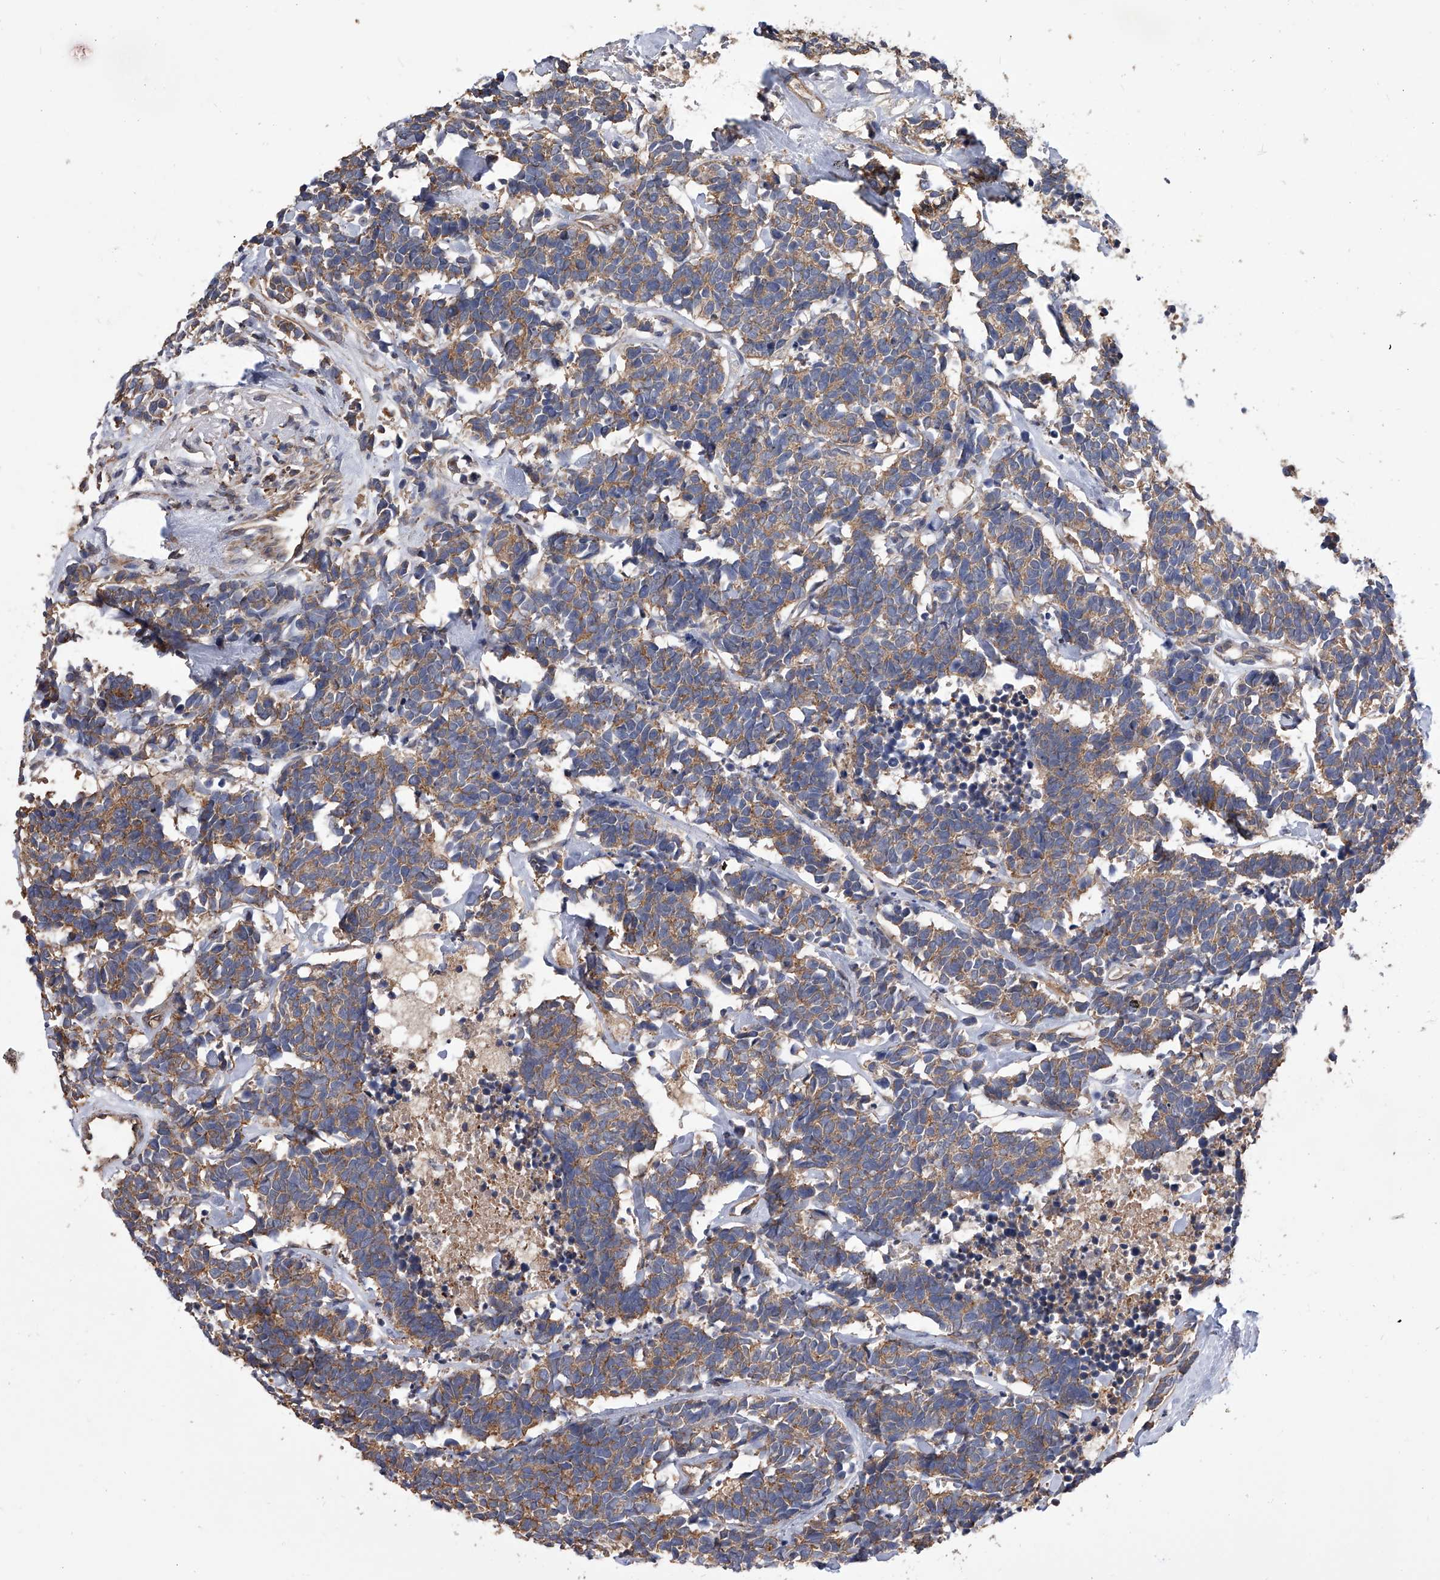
{"staining": {"intensity": "moderate", "quantity": ">75%", "location": "cytoplasmic/membranous"}, "tissue": "carcinoid", "cell_type": "Tumor cells", "image_type": "cancer", "snomed": [{"axis": "morphology", "description": "Carcinoma, NOS"}, {"axis": "morphology", "description": "Carcinoid, malignant, NOS"}, {"axis": "topography", "description": "Urinary bladder"}], "caption": "IHC of carcinoma displays medium levels of moderate cytoplasmic/membranous staining in about >75% of tumor cells.", "gene": "CUL7", "patient": {"sex": "male", "age": 57}}